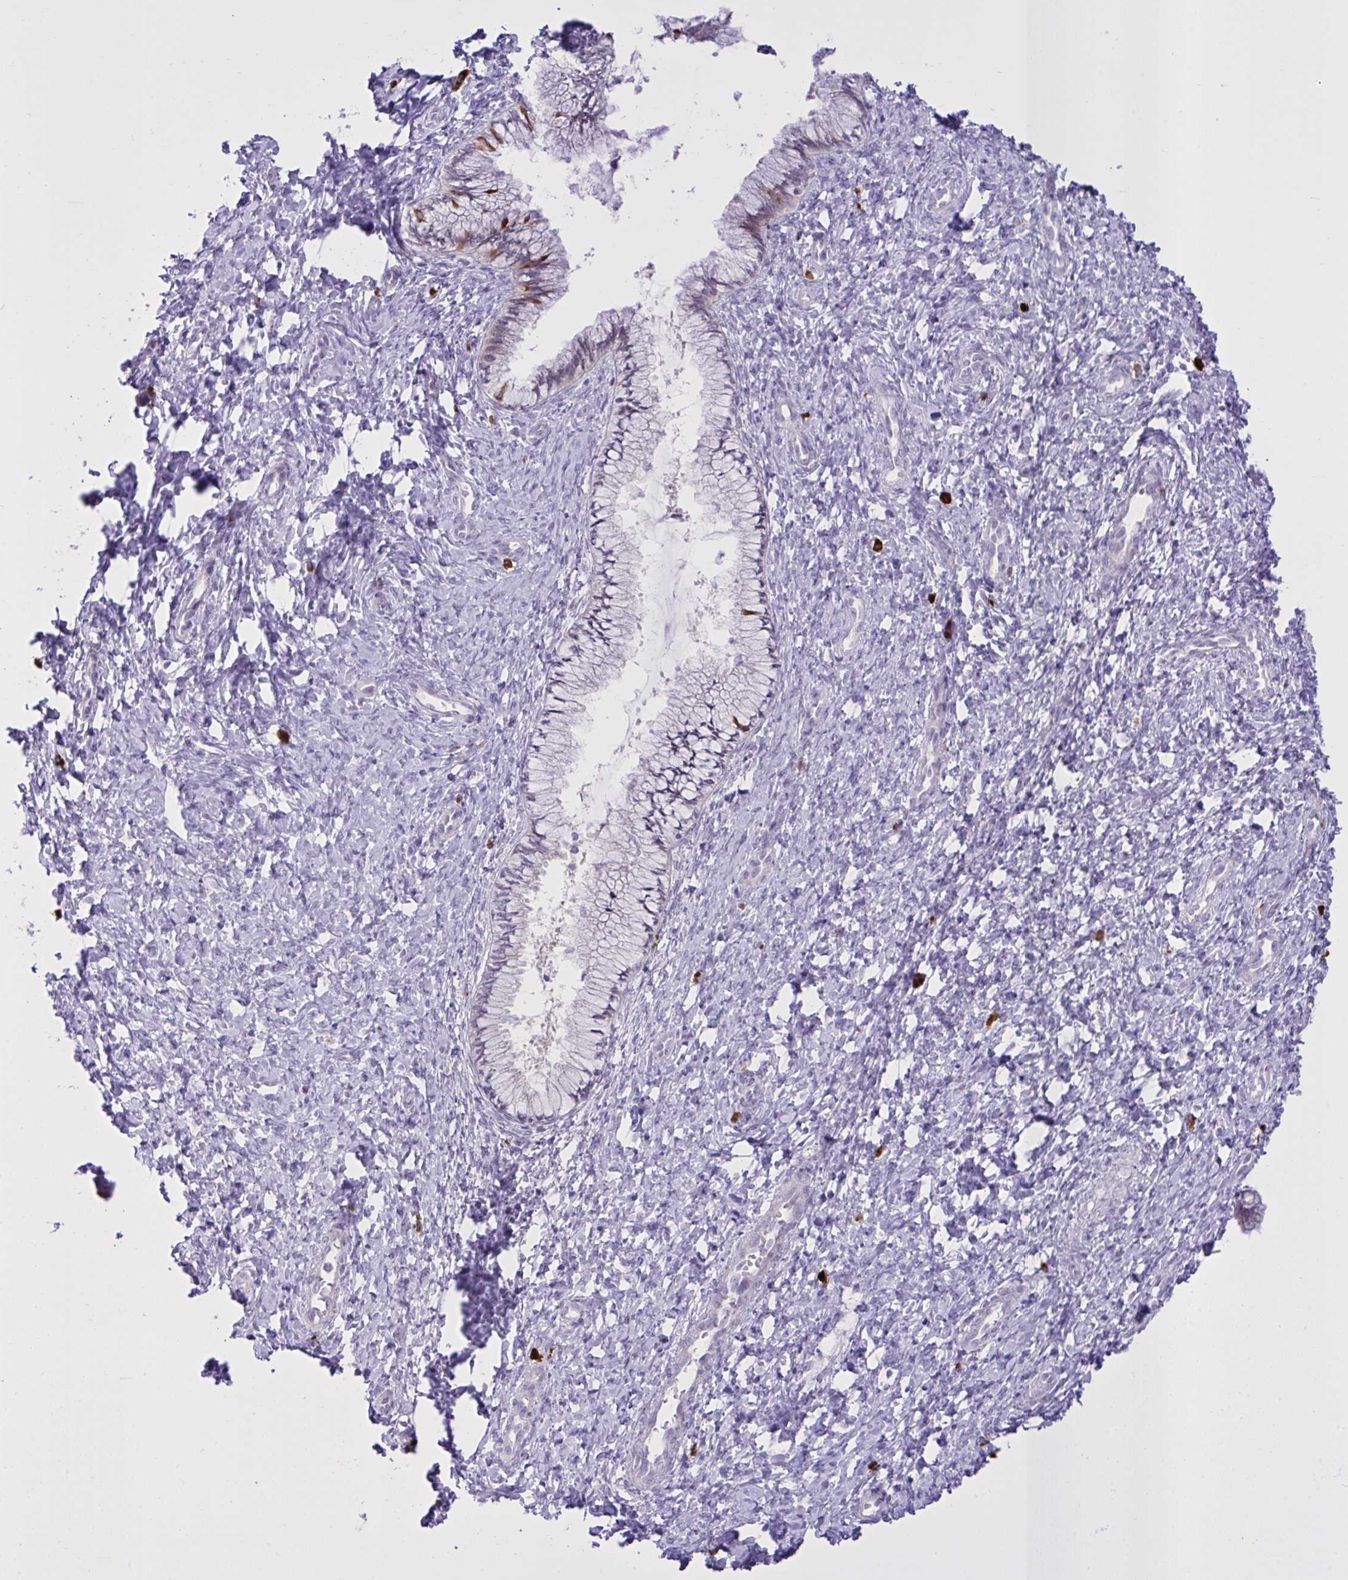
{"staining": {"intensity": "moderate", "quantity": "<25%", "location": "cytoplasmic/membranous"}, "tissue": "cervix", "cell_type": "Glandular cells", "image_type": "normal", "snomed": [{"axis": "morphology", "description": "Normal tissue, NOS"}, {"axis": "topography", "description": "Cervix"}], "caption": "IHC staining of benign cervix, which reveals low levels of moderate cytoplasmic/membranous expression in approximately <25% of glandular cells indicating moderate cytoplasmic/membranous protein staining. The staining was performed using DAB (brown) for protein detection and nuclei were counterstained in hematoxylin (blue).", "gene": "SPAG1", "patient": {"sex": "female", "age": 37}}